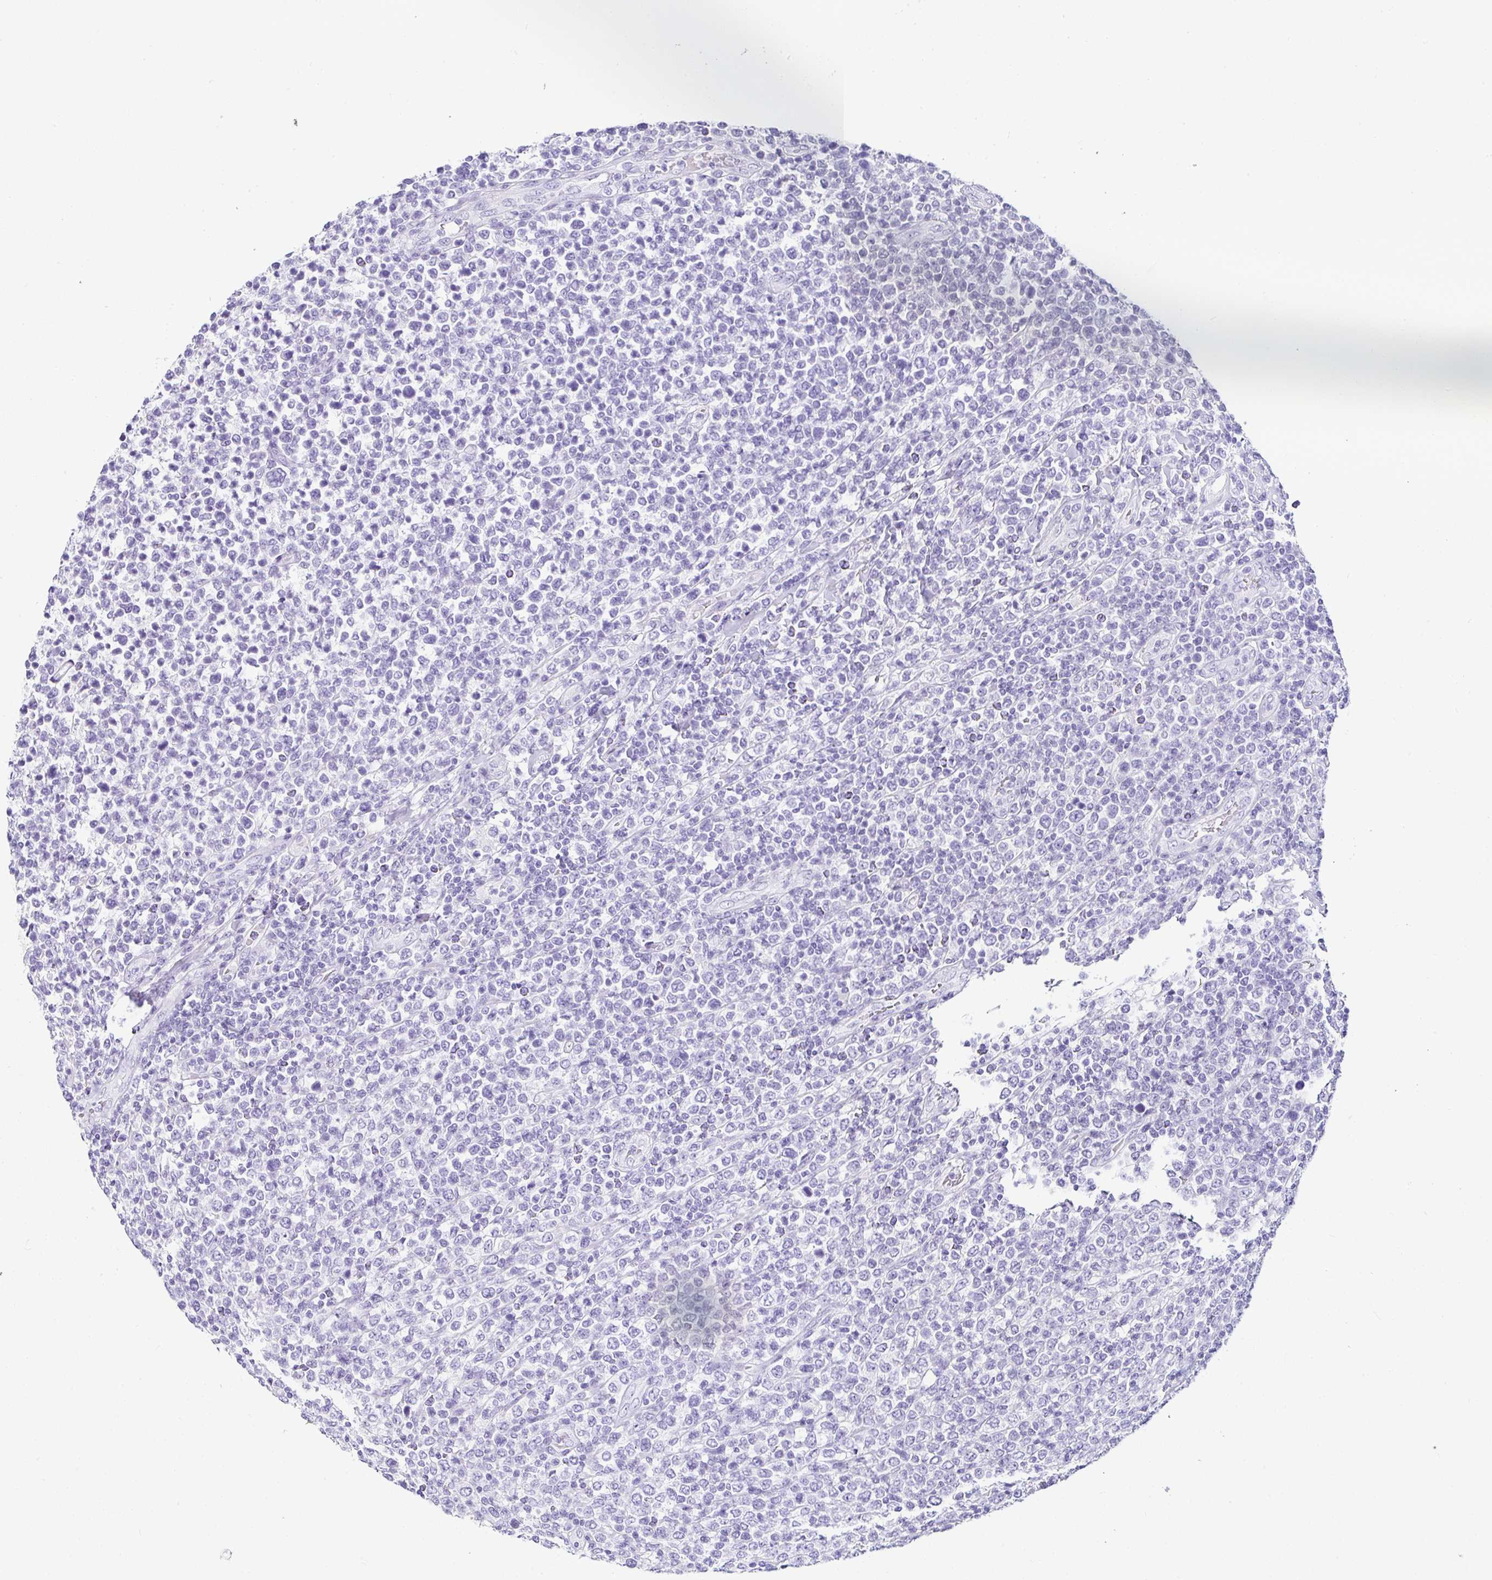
{"staining": {"intensity": "negative", "quantity": "none", "location": "none"}, "tissue": "lymphoma", "cell_type": "Tumor cells", "image_type": "cancer", "snomed": [{"axis": "morphology", "description": "Malignant lymphoma, non-Hodgkin's type, High grade"}, {"axis": "topography", "description": "Soft tissue"}], "caption": "IHC image of lymphoma stained for a protein (brown), which exhibits no positivity in tumor cells.", "gene": "SERPINB3", "patient": {"sex": "female", "age": 56}}